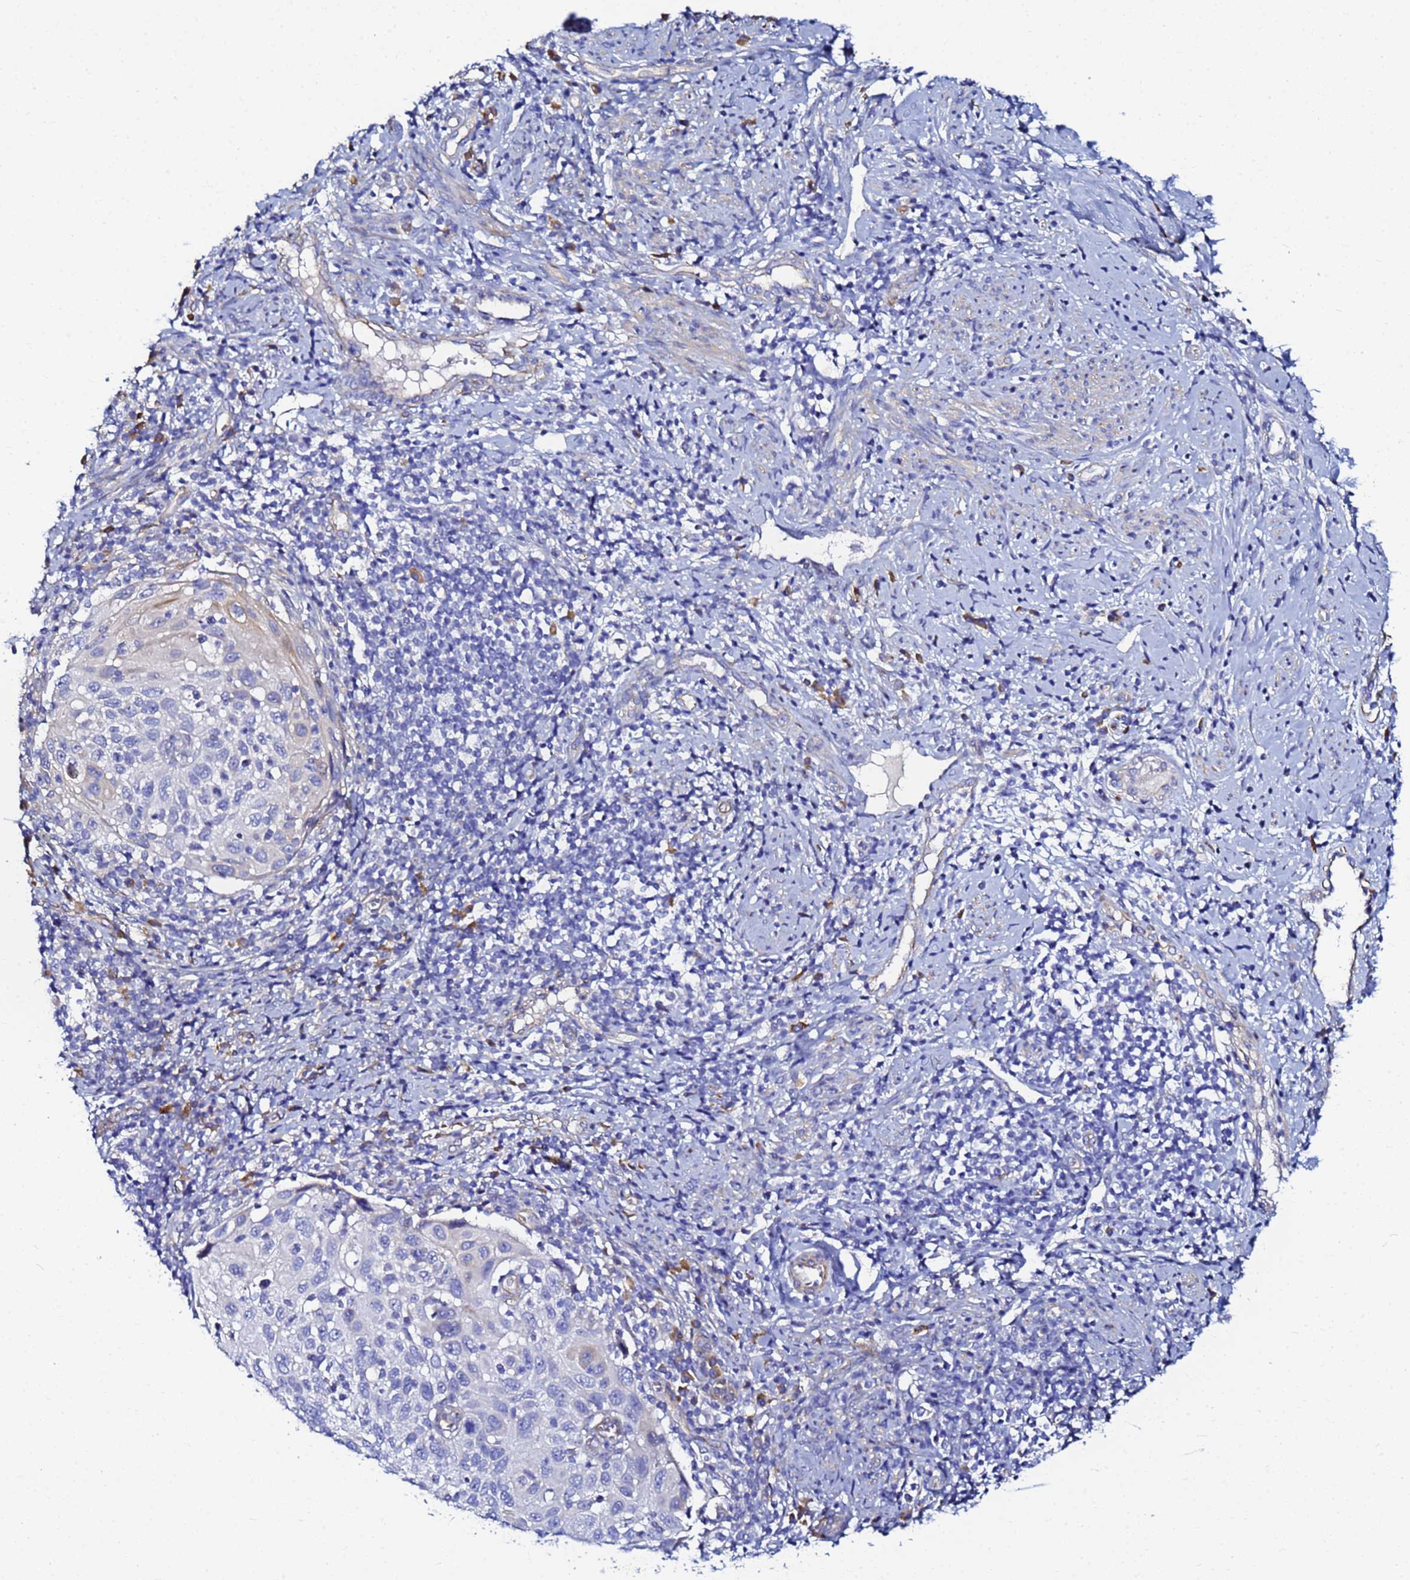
{"staining": {"intensity": "negative", "quantity": "none", "location": "none"}, "tissue": "cervical cancer", "cell_type": "Tumor cells", "image_type": "cancer", "snomed": [{"axis": "morphology", "description": "Squamous cell carcinoma, NOS"}, {"axis": "topography", "description": "Cervix"}], "caption": "DAB immunohistochemical staining of human squamous cell carcinoma (cervical) demonstrates no significant positivity in tumor cells.", "gene": "JRKL", "patient": {"sex": "female", "age": 70}}